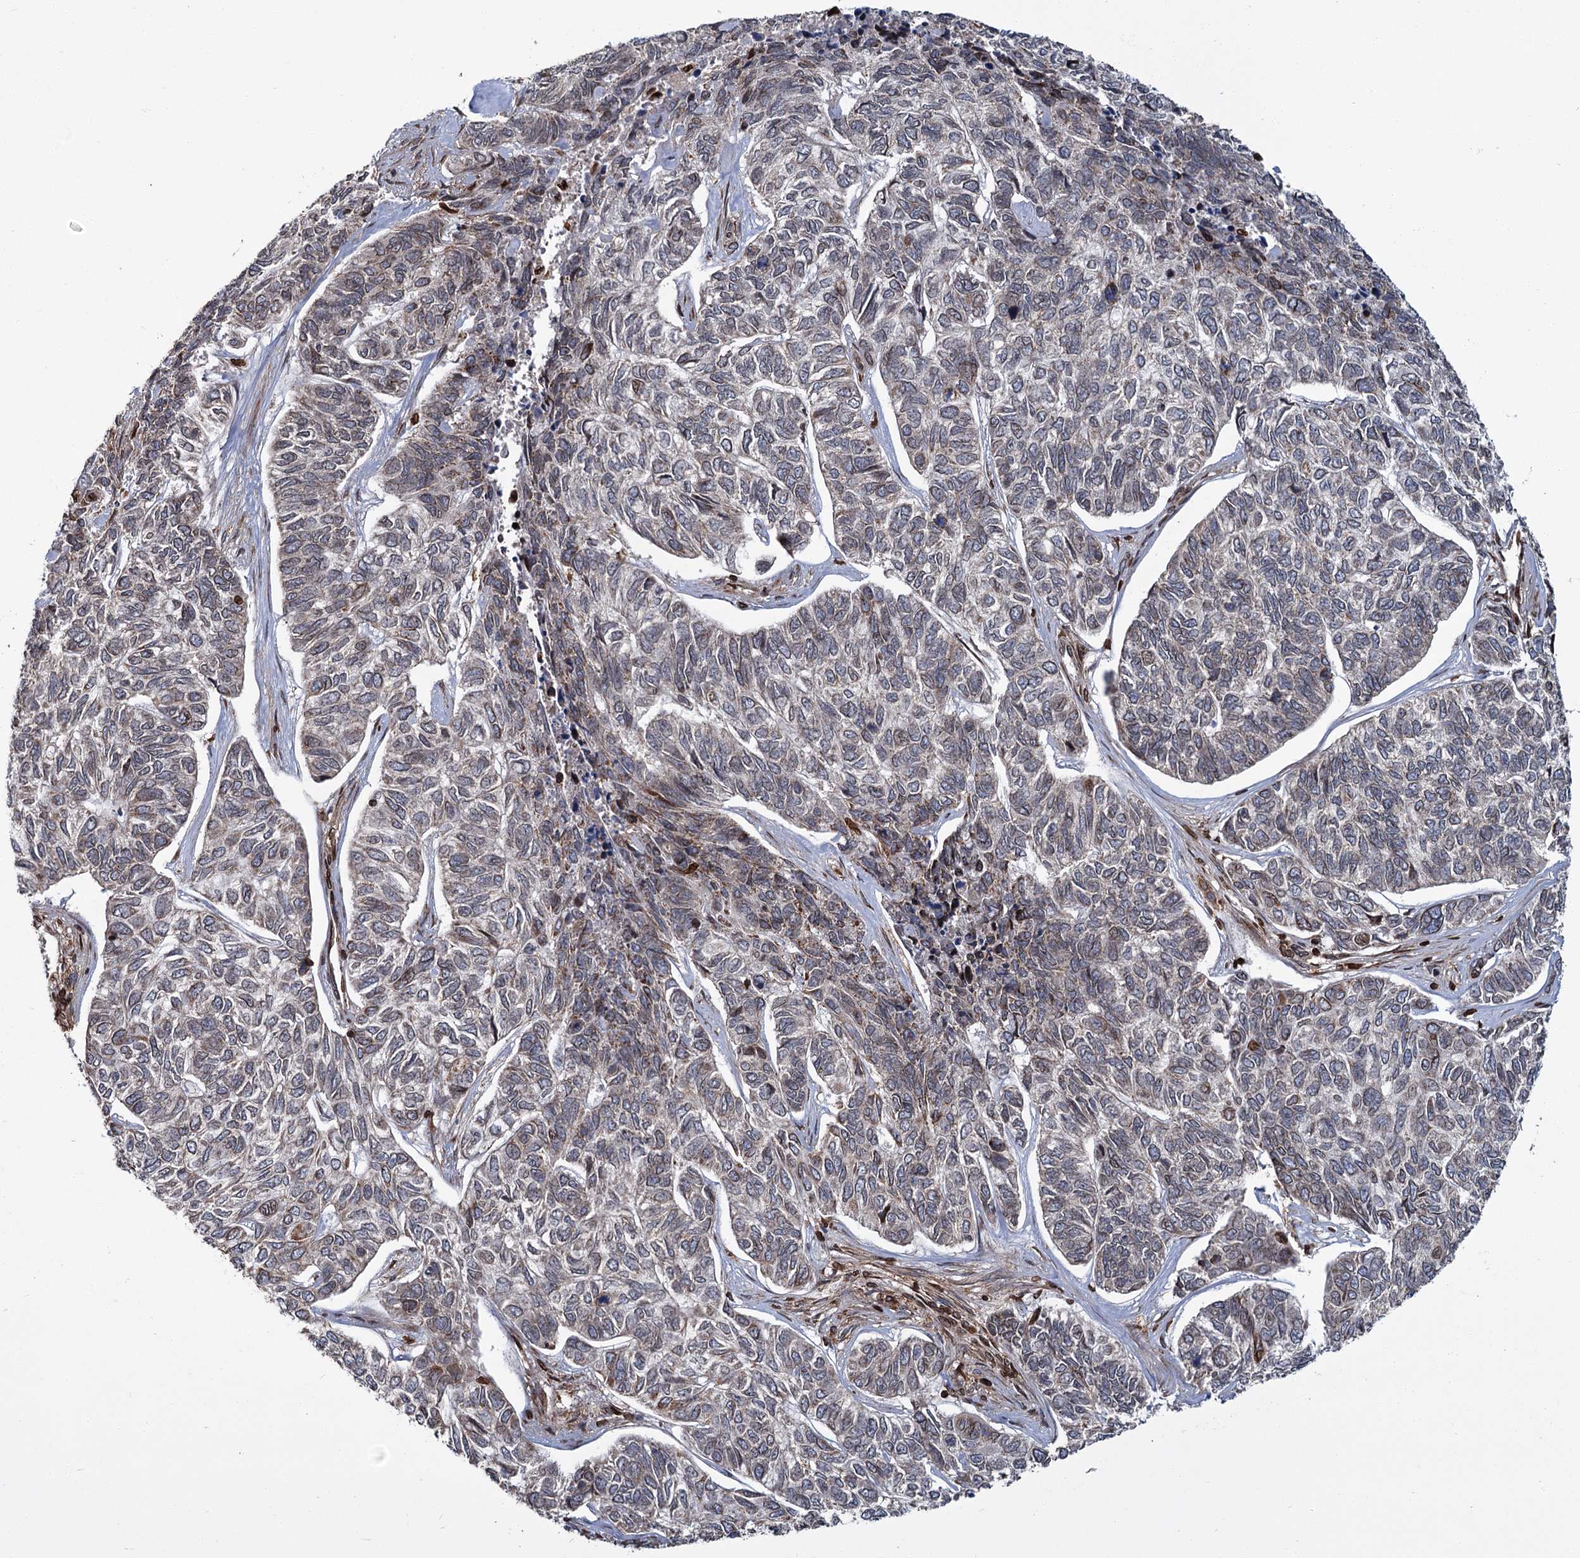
{"staining": {"intensity": "weak", "quantity": "<25%", "location": "cytoplasmic/membranous,nuclear"}, "tissue": "skin cancer", "cell_type": "Tumor cells", "image_type": "cancer", "snomed": [{"axis": "morphology", "description": "Basal cell carcinoma"}, {"axis": "topography", "description": "Skin"}], "caption": "A photomicrograph of basal cell carcinoma (skin) stained for a protein demonstrates no brown staining in tumor cells. (DAB (3,3'-diaminobenzidine) immunohistochemistry (IHC), high magnification).", "gene": "CFAP46", "patient": {"sex": "female", "age": 65}}